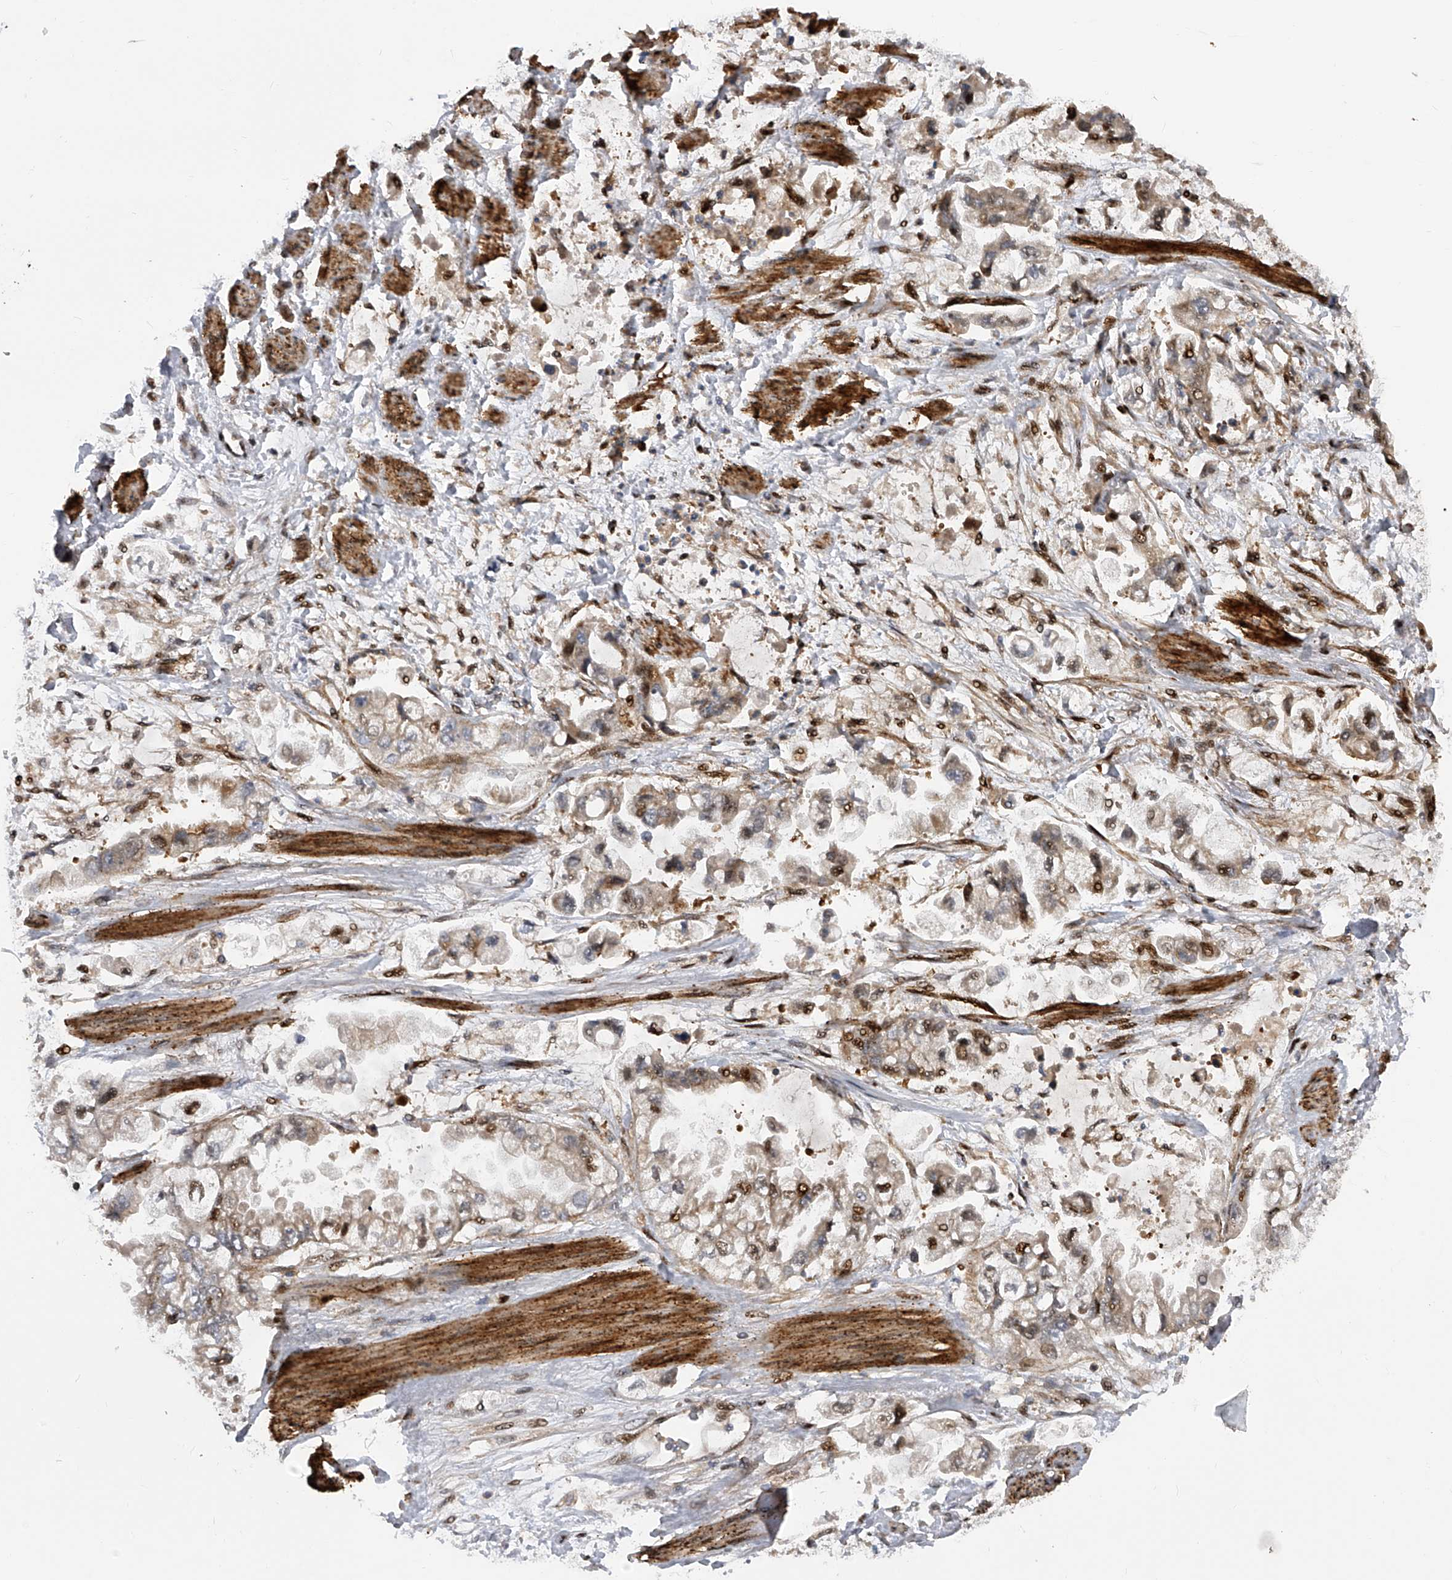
{"staining": {"intensity": "moderate", "quantity": "<25%", "location": "cytoplasmic/membranous,nuclear"}, "tissue": "stomach cancer", "cell_type": "Tumor cells", "image_type": "cancer", "snomed": [{"axis": "morphology", "description": "Adenocarcinoma, NOS"}, {"axis": "topography", "description": "Stomach"}], "caption": "Protein expression analysis of adenocarcinoma (stomach) reveals moderate cytoplasmic/membranous and nuclear staining in approximately <25% of tumor cells.", "gene": "PDSS2", "patient": {"sex": "male", "age": 62}}